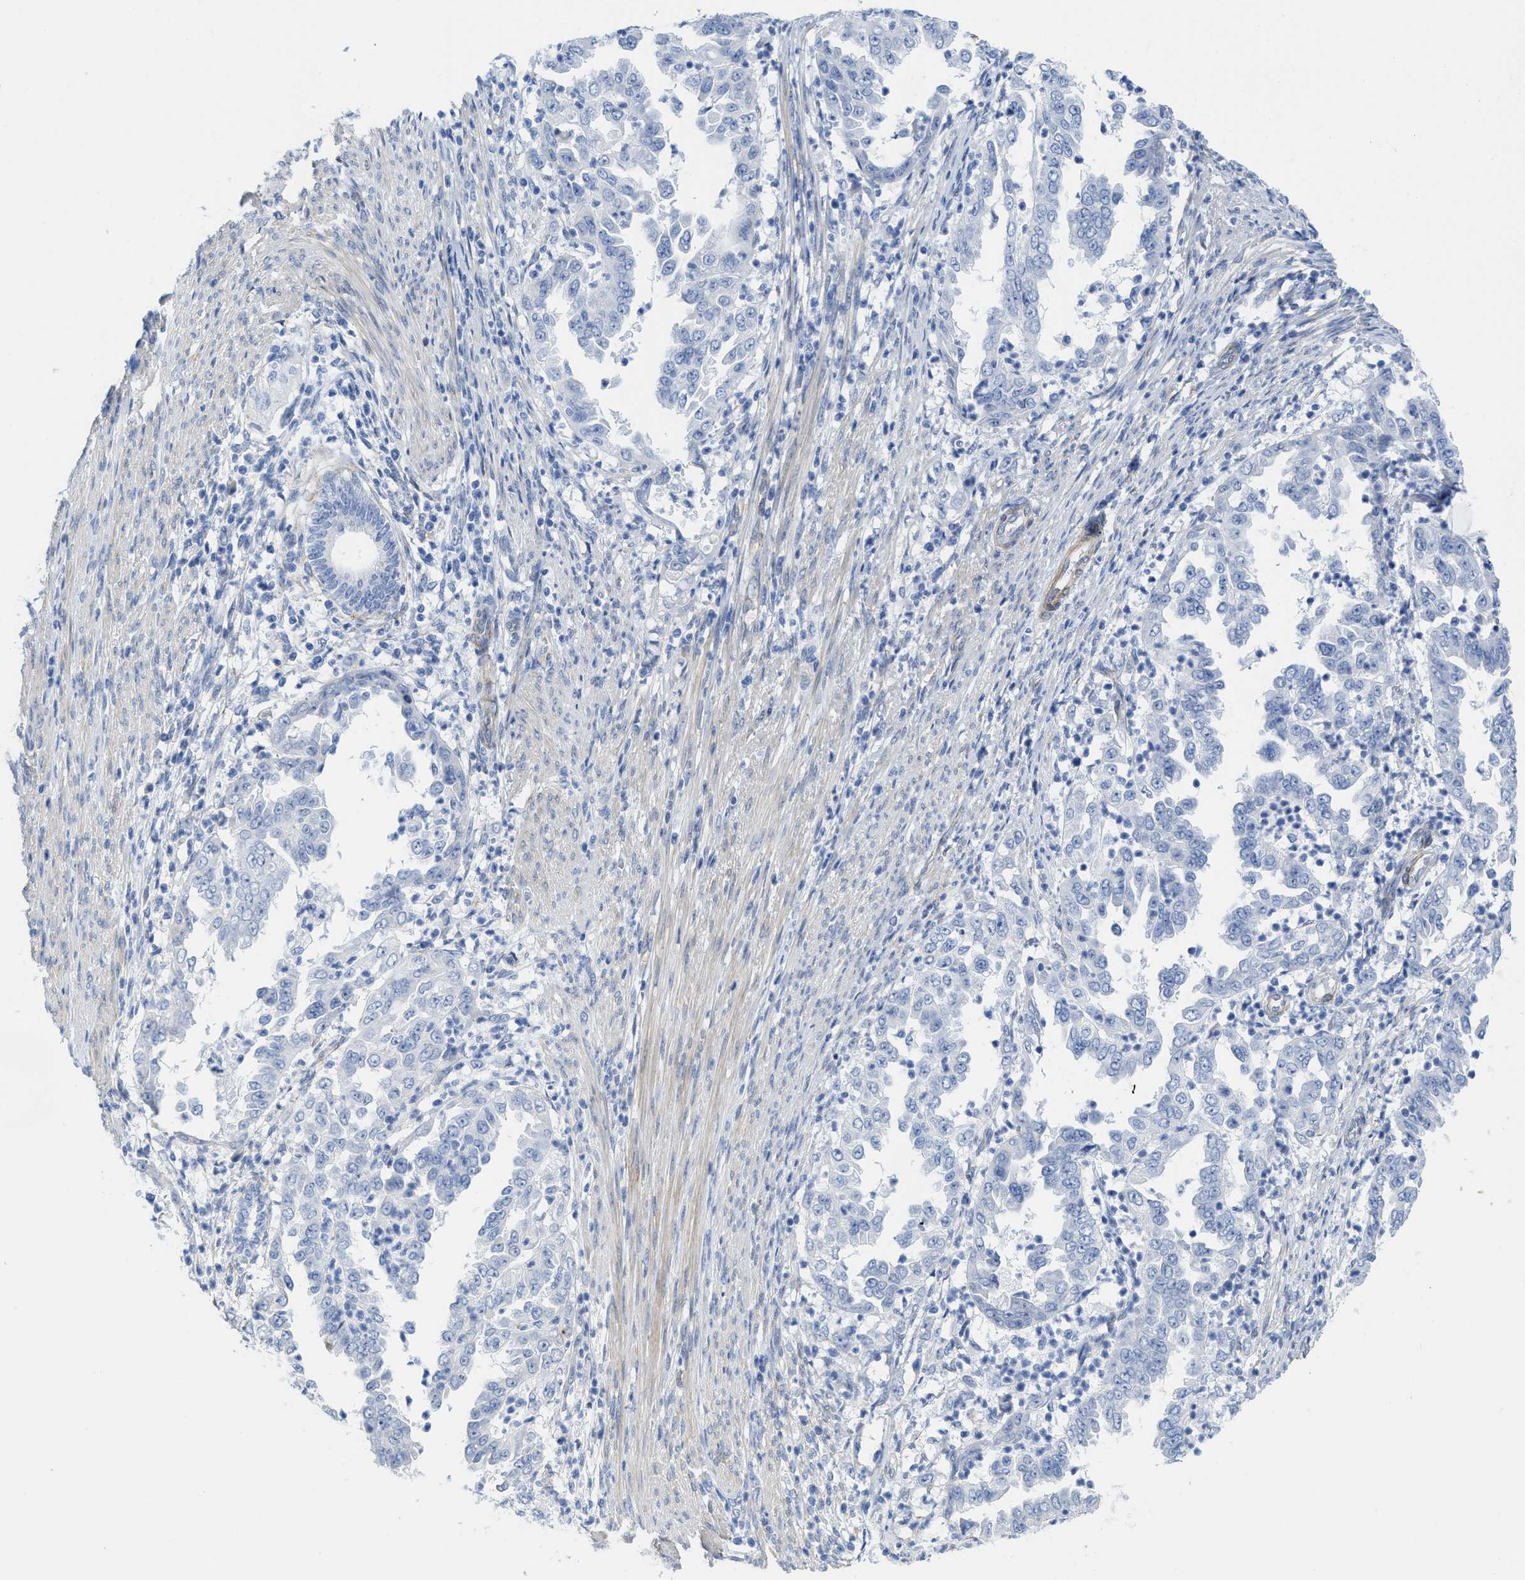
{"staining": {"intensity": "negative", "quantity": "none", "location": "none"}, "tissue": "endometrial cancer", "cell_type": "Tumor cells", "image_type": "cancer", "snomed": [{"axis": "morphology", "description": "Adenocarcinoma, NOS"}, {"axis": "topography", "description": "Endometrium"}], "caption": "A high-resolution histopathology image shows immunohistochemistry staining of endometrial cancer, which shows no significant positivity in tumor cells.", "gene": "TUB", "patient": {"sex": "female", "age": 85}}